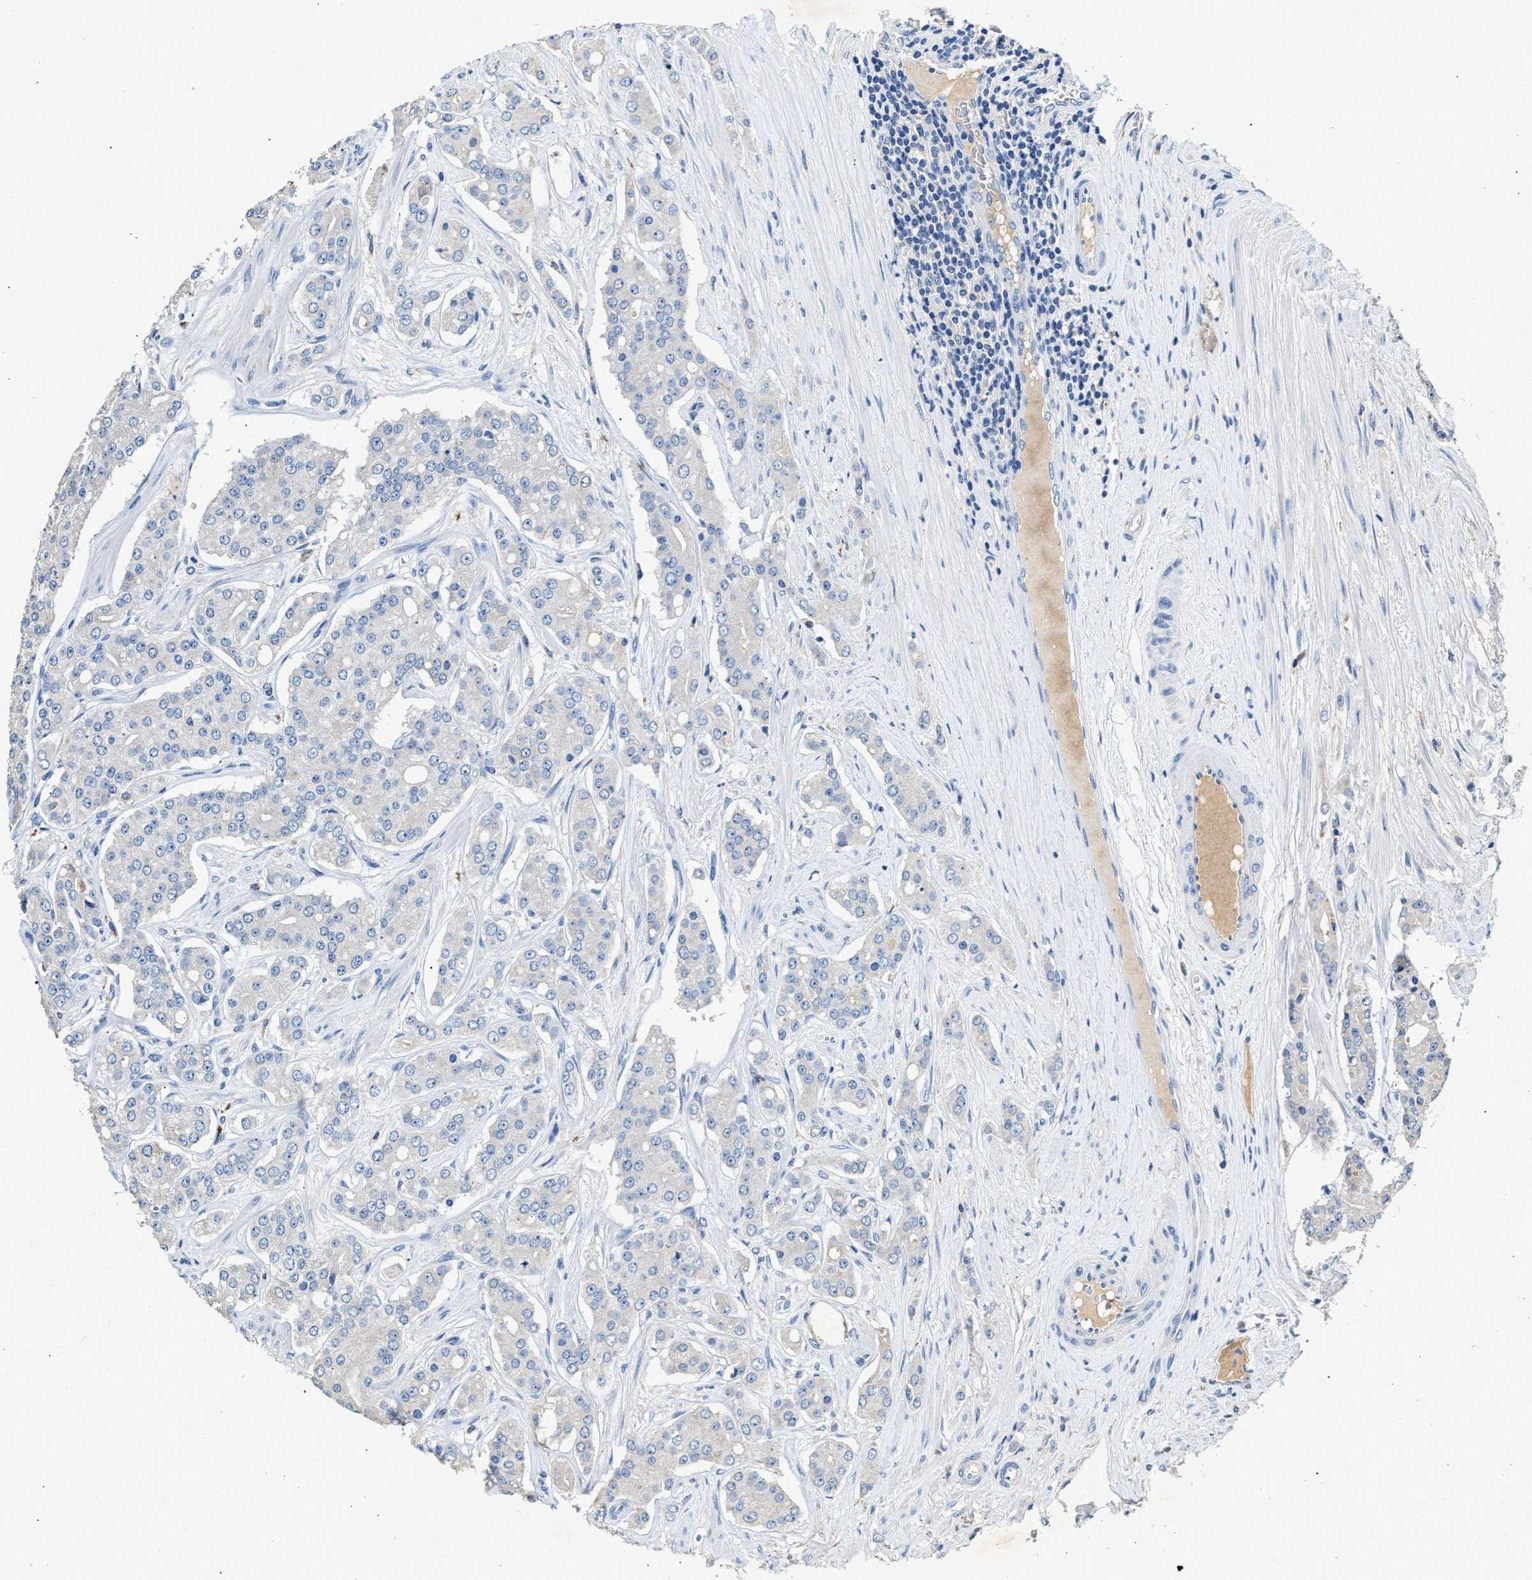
{"staining": {"intensity": "negative", "quantity": "none", "location": "none"}, "tissue": "prostate cancer", "cell_type": "Tumor cells", "image_type": "cancer", "snomed": [{"axis": "morphology", "description": "Adenocarcinoma, High grade"}, {"axis": "topography", "description": "Prostate"}], "caption": "This photomicrograph is of prostate cancer (high-grade adenocarcinoma) stained with IHC to label a protein in brown with the nuclei are counter-stained blue. There is no staining in tumor cells.", "gene": "SLCO2B1", "patient": {"sex": "male", "age": 71}}